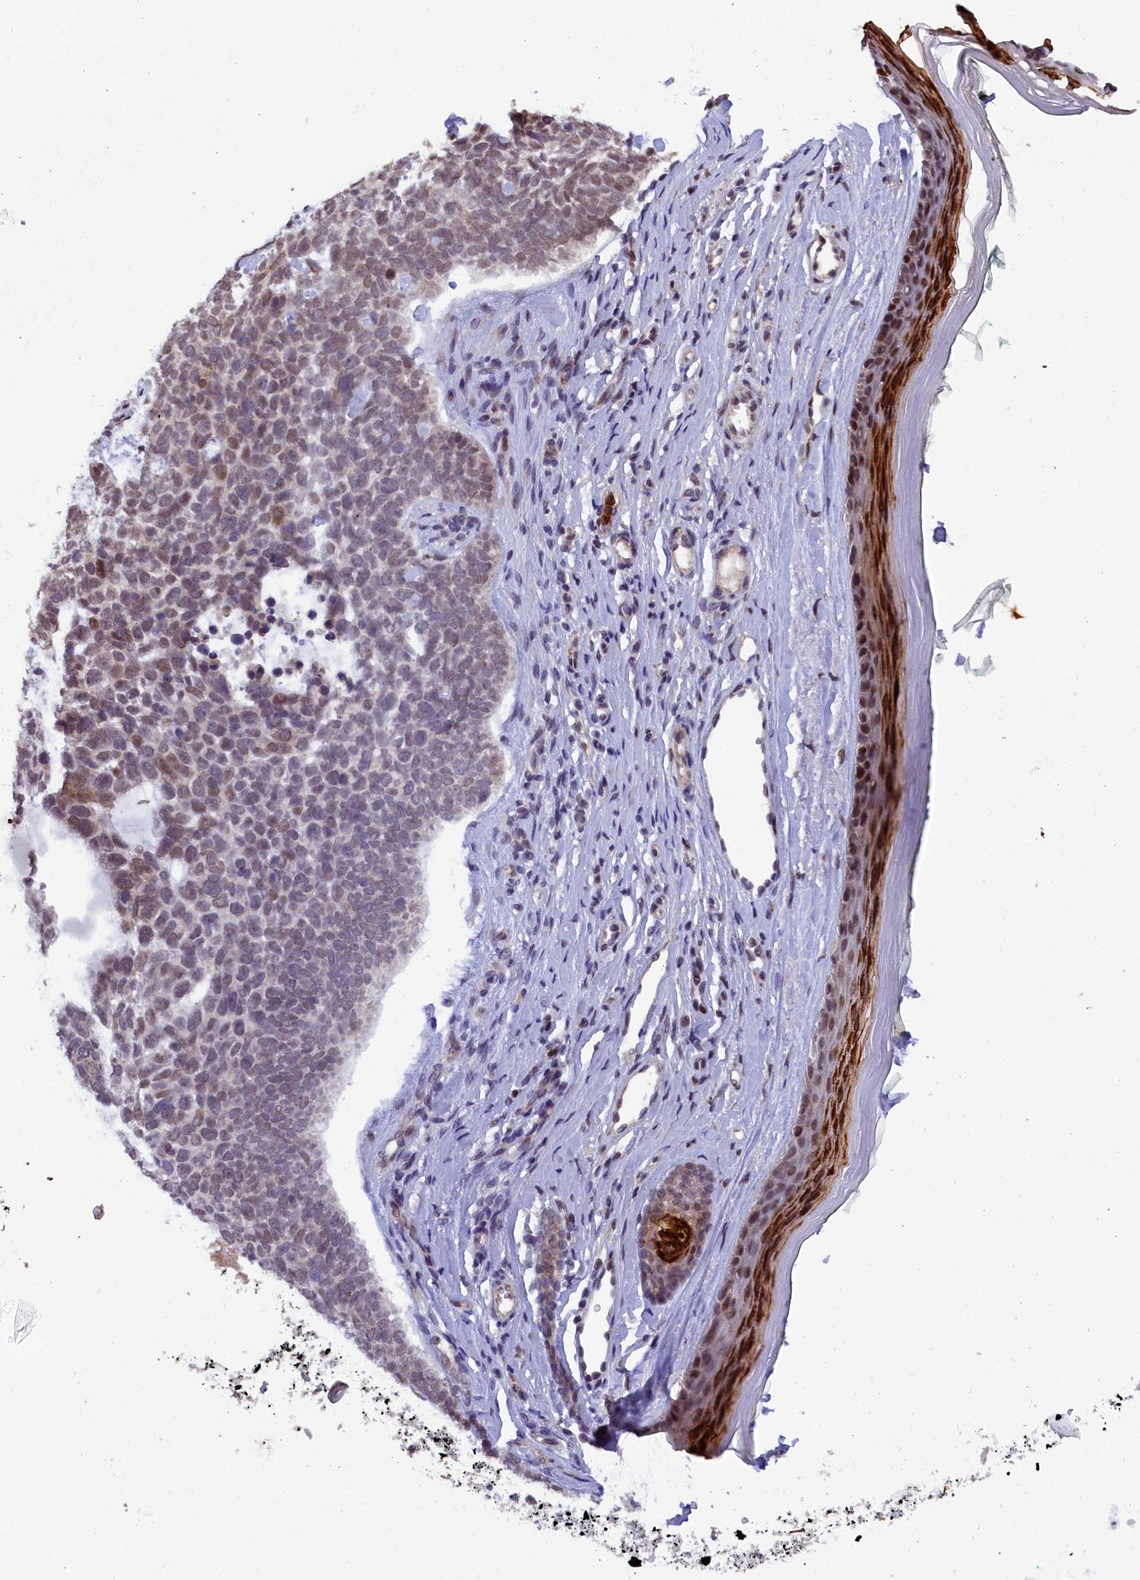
{"staining": {"intensity": "negative", "quantity": "none", "location": "none"}, "tissue": "skin cancer", "cell_type": "Tumor cells", "image_type": "cancer", "snomed": [{"axis": "morphology", "description": "Basal cell carcinoma"}, {"axis": "topography", "description": "Skin"}], "caption": "There is no significant staining in tumor cells of skin basal cell carcinoma.", "gene": "ADIG", "patient": {"sex": "female", "age": 81}}